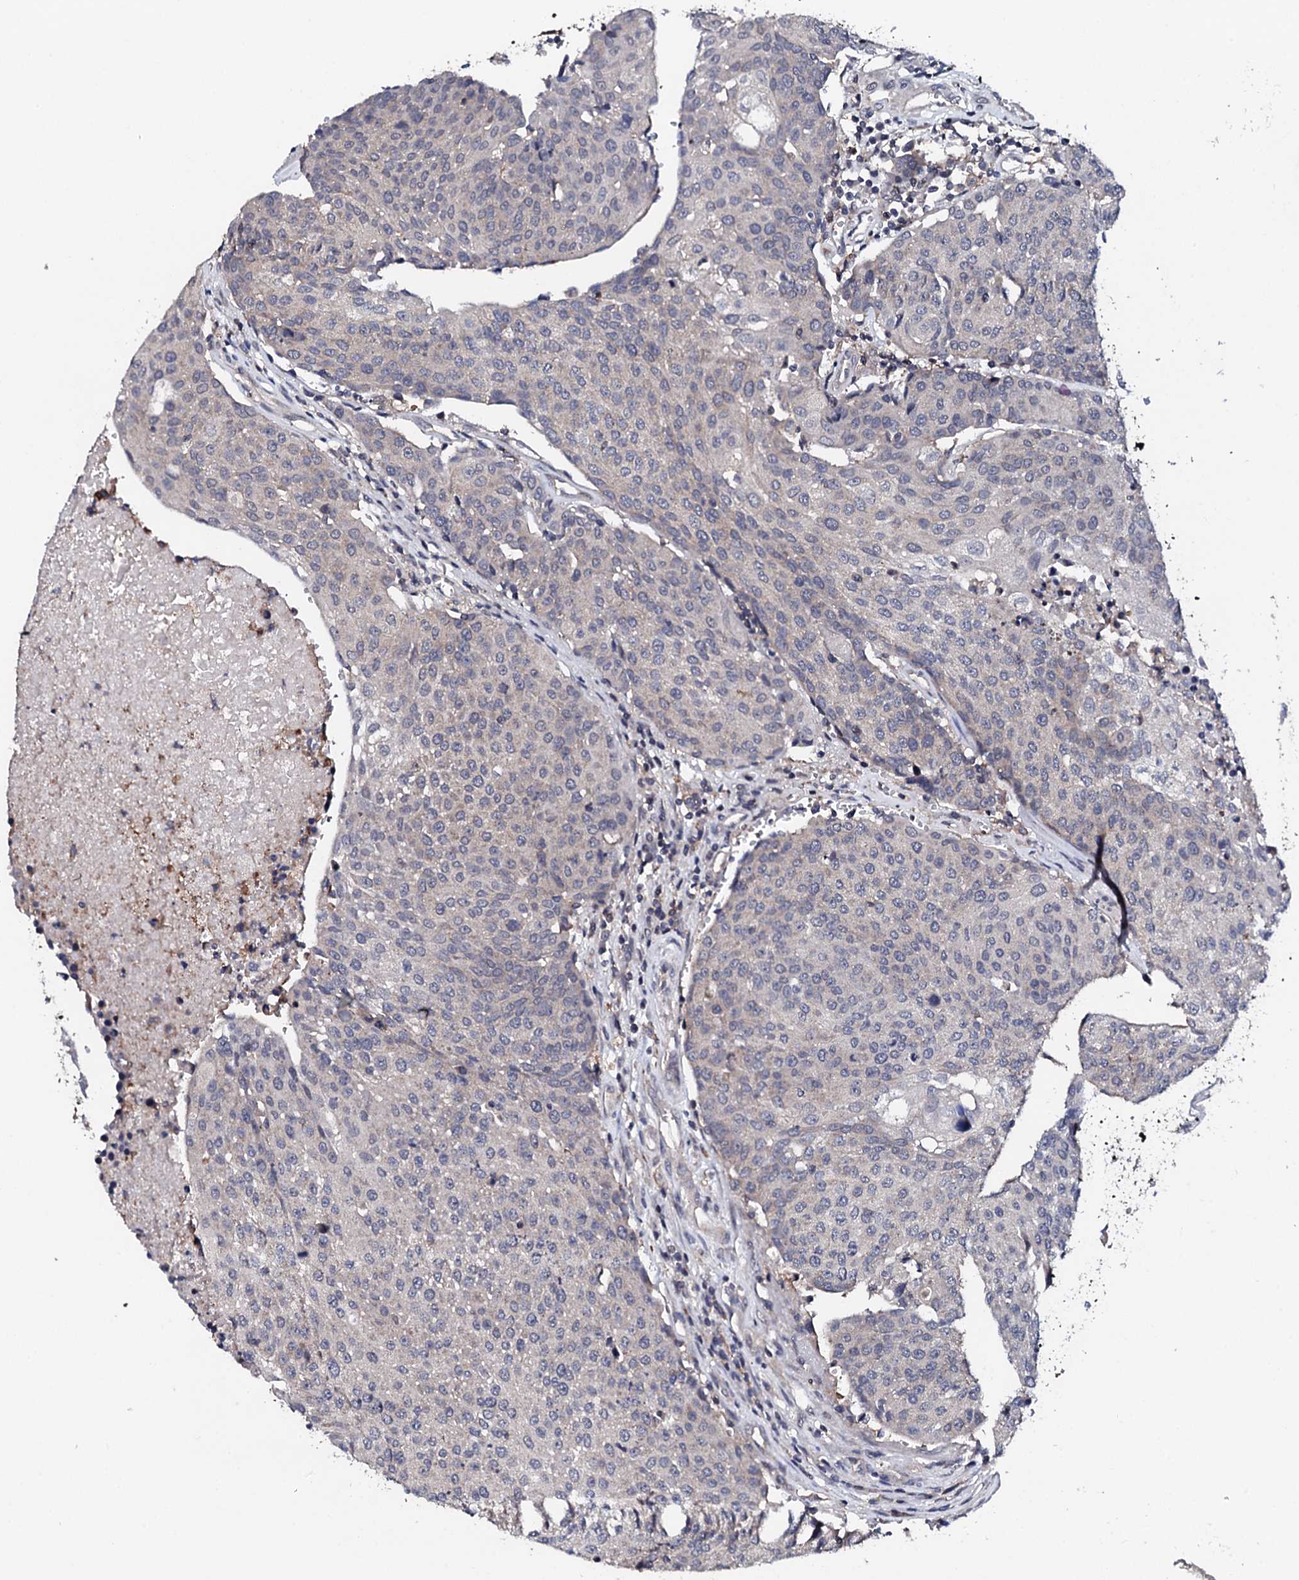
{"staining": {"intensity": "negative", "quantity": "none", "location": "none"}, "tissue": "urothelial cancer", "cell_type": "Tumor cells", "image_type": "cancer", "snomed": [{"axis": "morphology", "description": "Urothelial carcinoma, High grade"}, {"axis": "topography", "description": "Urinary bladder"}], "caption": "An immunohistochemistry image of urothelial cancer is shown. There is no staining in tumor cells of urothelial cancer.", "gene": "EDC3", "patient": {"sex": "female", "age": 85}}